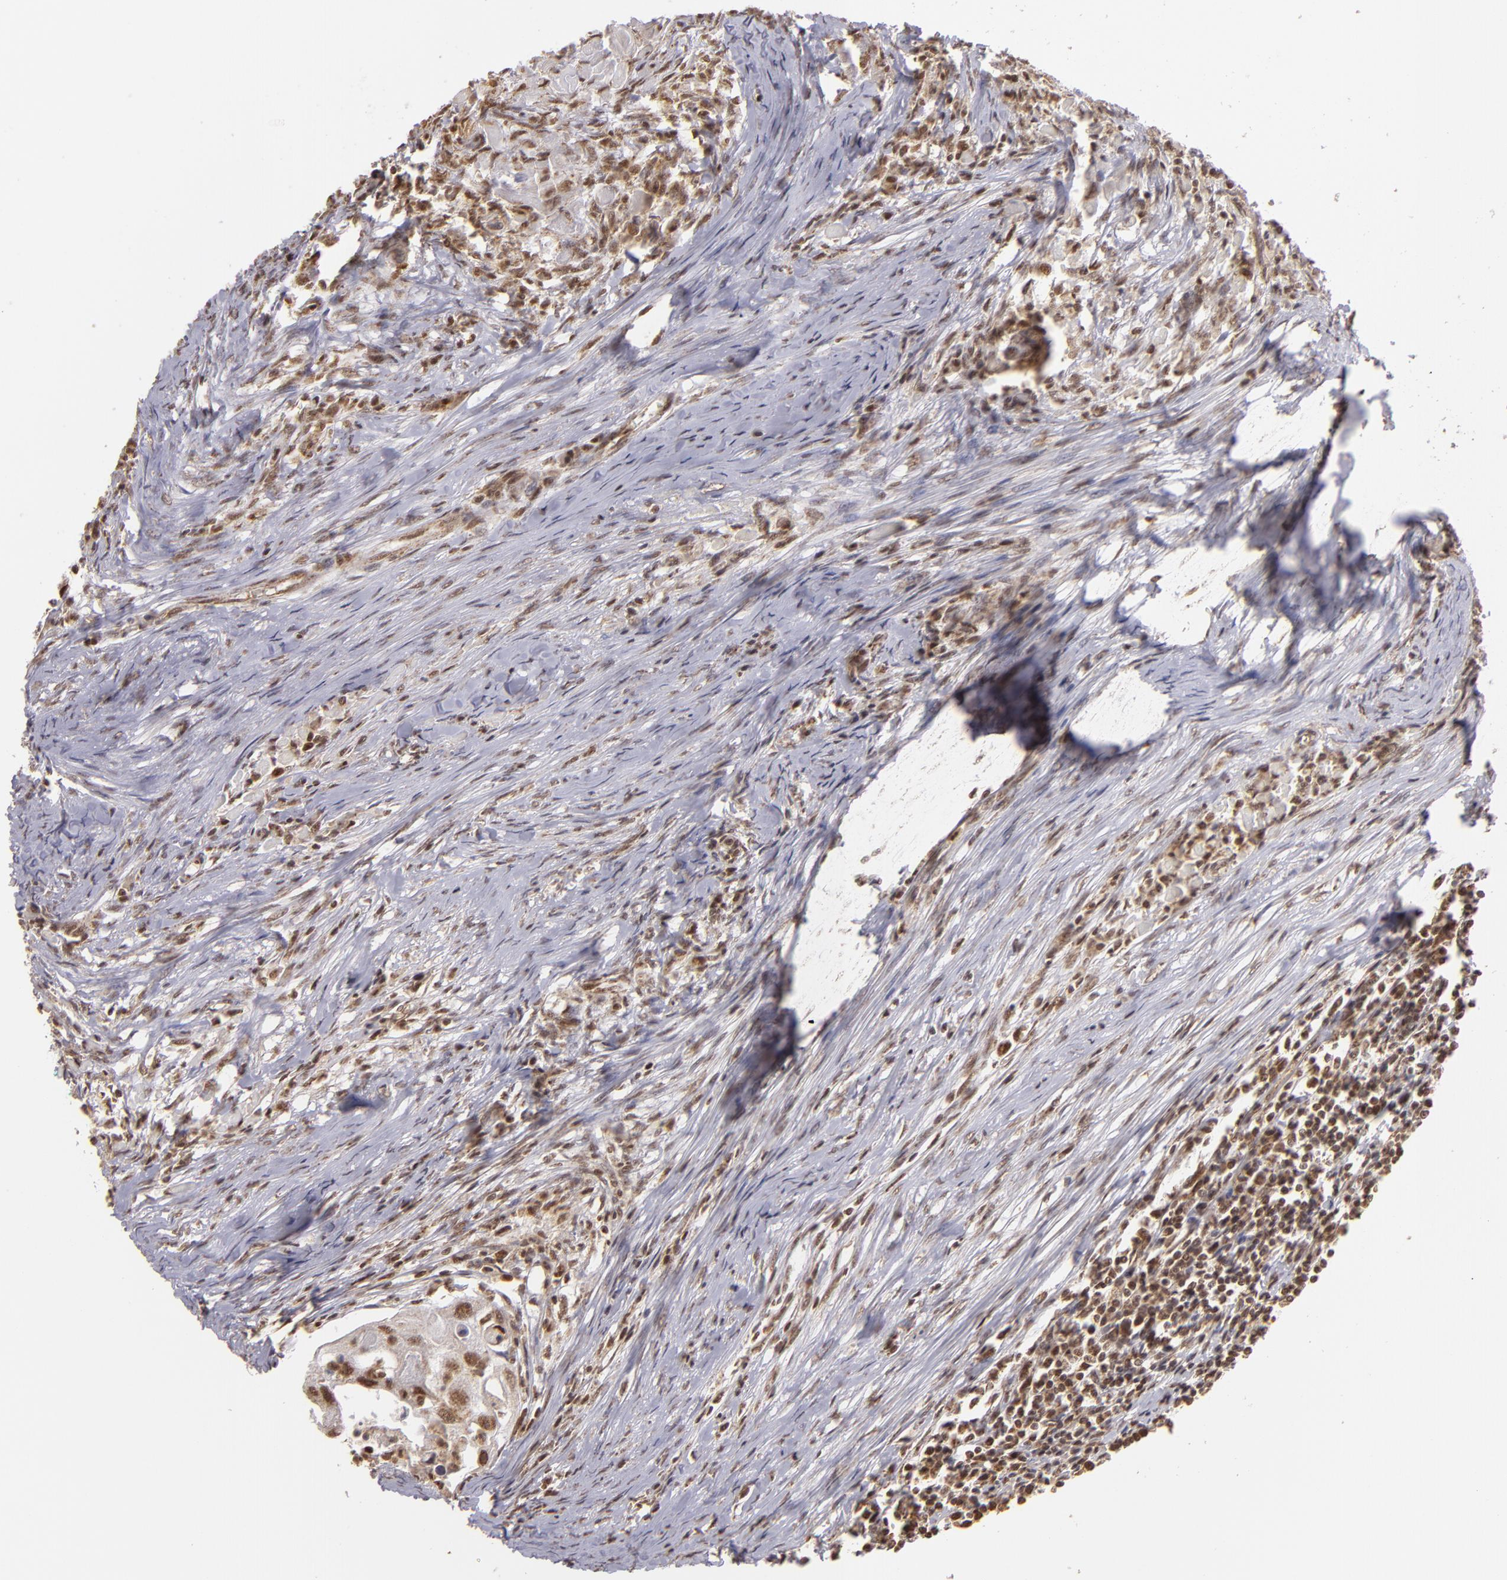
{"staining": {"intensity": "moderate", "quantity": ">75%", "location": "nuclear"}, "tissue": "head and neck cancer", "cell_type": "Tumor cells", "image_type": "cancer", "snomed": [{"axis": "morphology", "description": "Squamous cell carcinoma, NOS"}, {"axis": "topography", "description": "Head-Neck"}], "caption": "Protein positivity by immunohistochemistry (IHC) exhibits moderate nuclear expression in approximately >75% of tumor cells in head and neck squamous cell carcinoma.", "gene": "MXD1", "patient": {"sex": "male", "age": 64}}